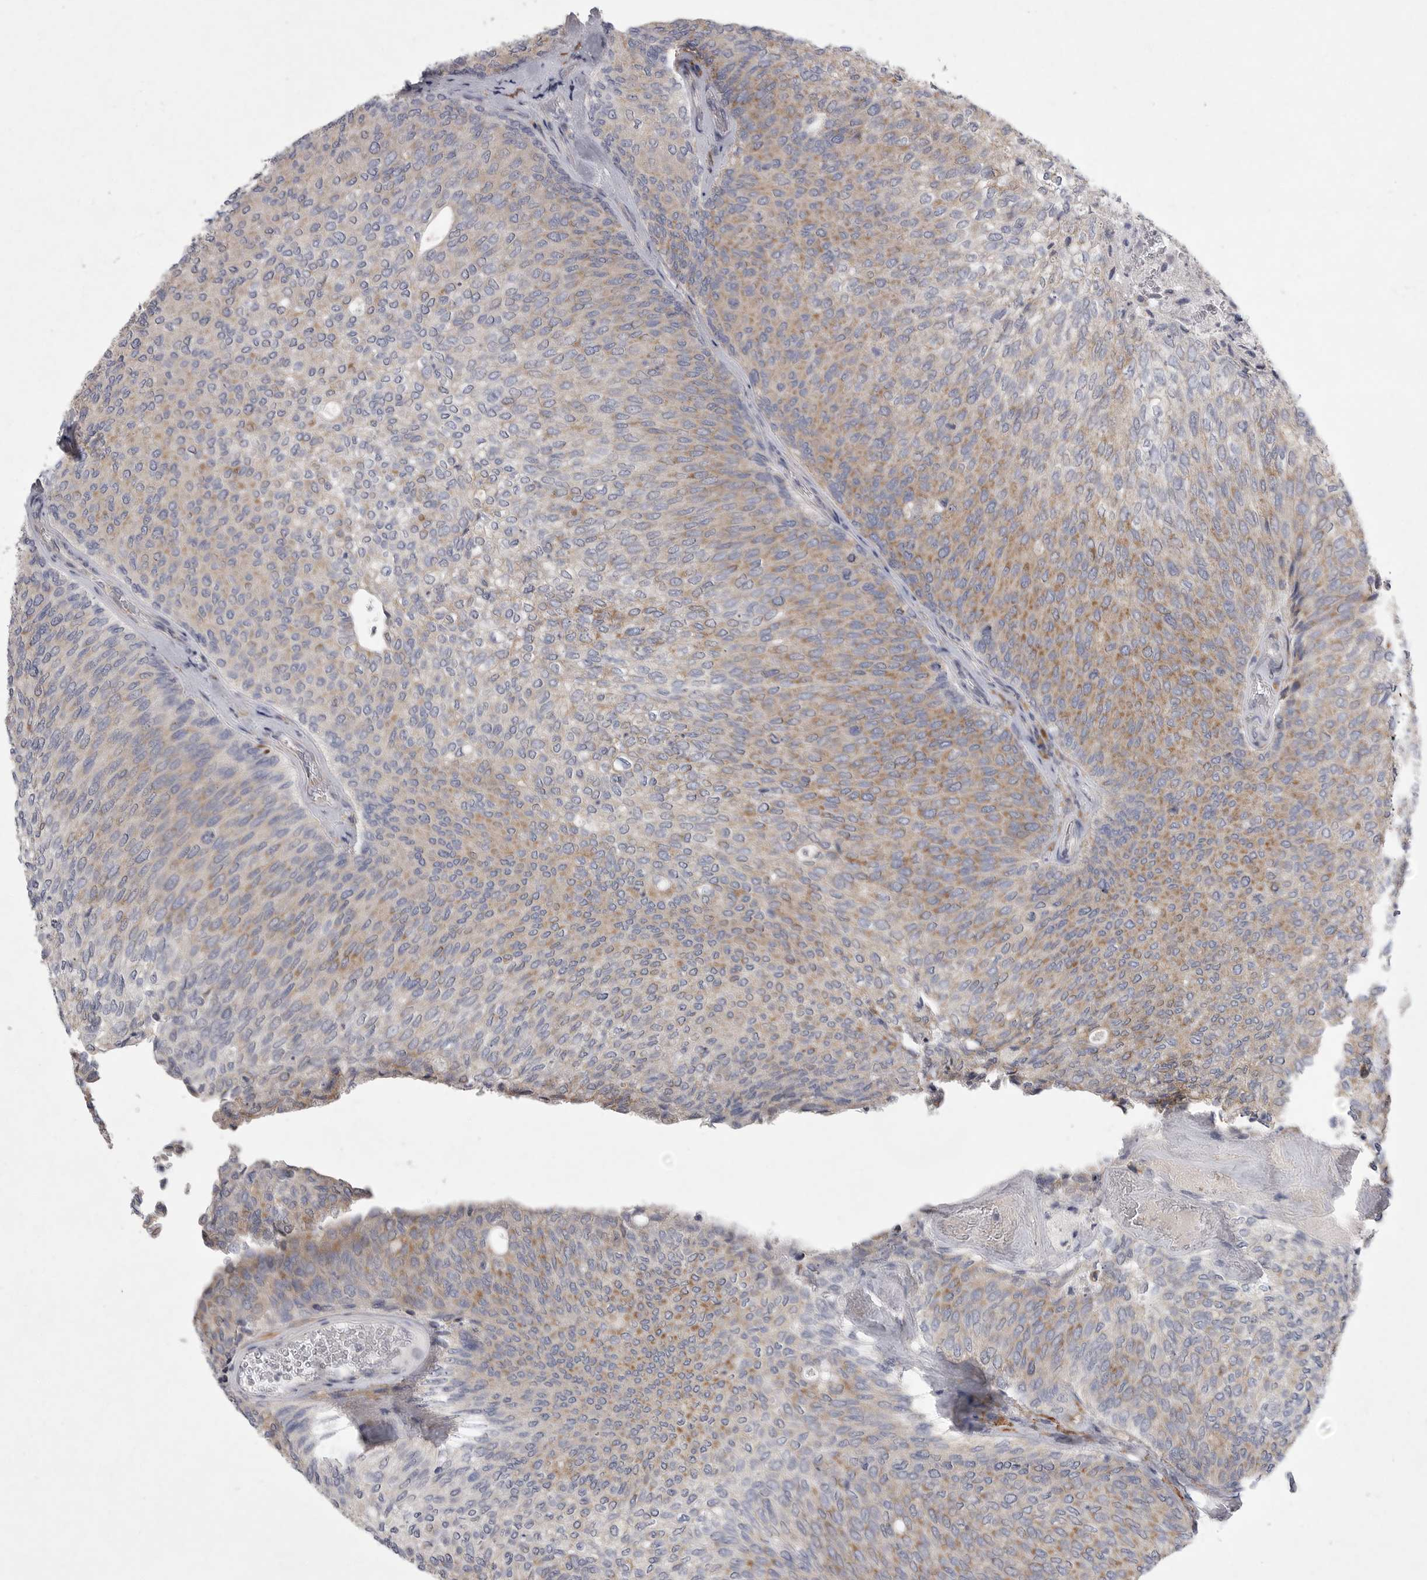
{"staining": {"intensity": "moderate", "quantity": "25%-75%", "location": "cytoplasmic/membranous"}, "tissue": "urothelial cancer", "cell_type": "Tumor cells", "image_type": "cancer", "snomed": [{"axis": "morphology", "description": "Urothelial carcinoma, Low grade"}, {"axis": "topography", "description": "Urinary bladder"}], "caption": "Tumor cells show moderate cytoplasmic/membranous positivity in about 25%-75% of cells in low-grade urothelial carcinoma. (Stains: DAB (3,3'-diaminobenzidine) in brown, nuclei in blue, Microscopy: brightfield microscopy at high magnification).", "gene": "EDEM3", "patient": {"sex": "female", "age": 79}}